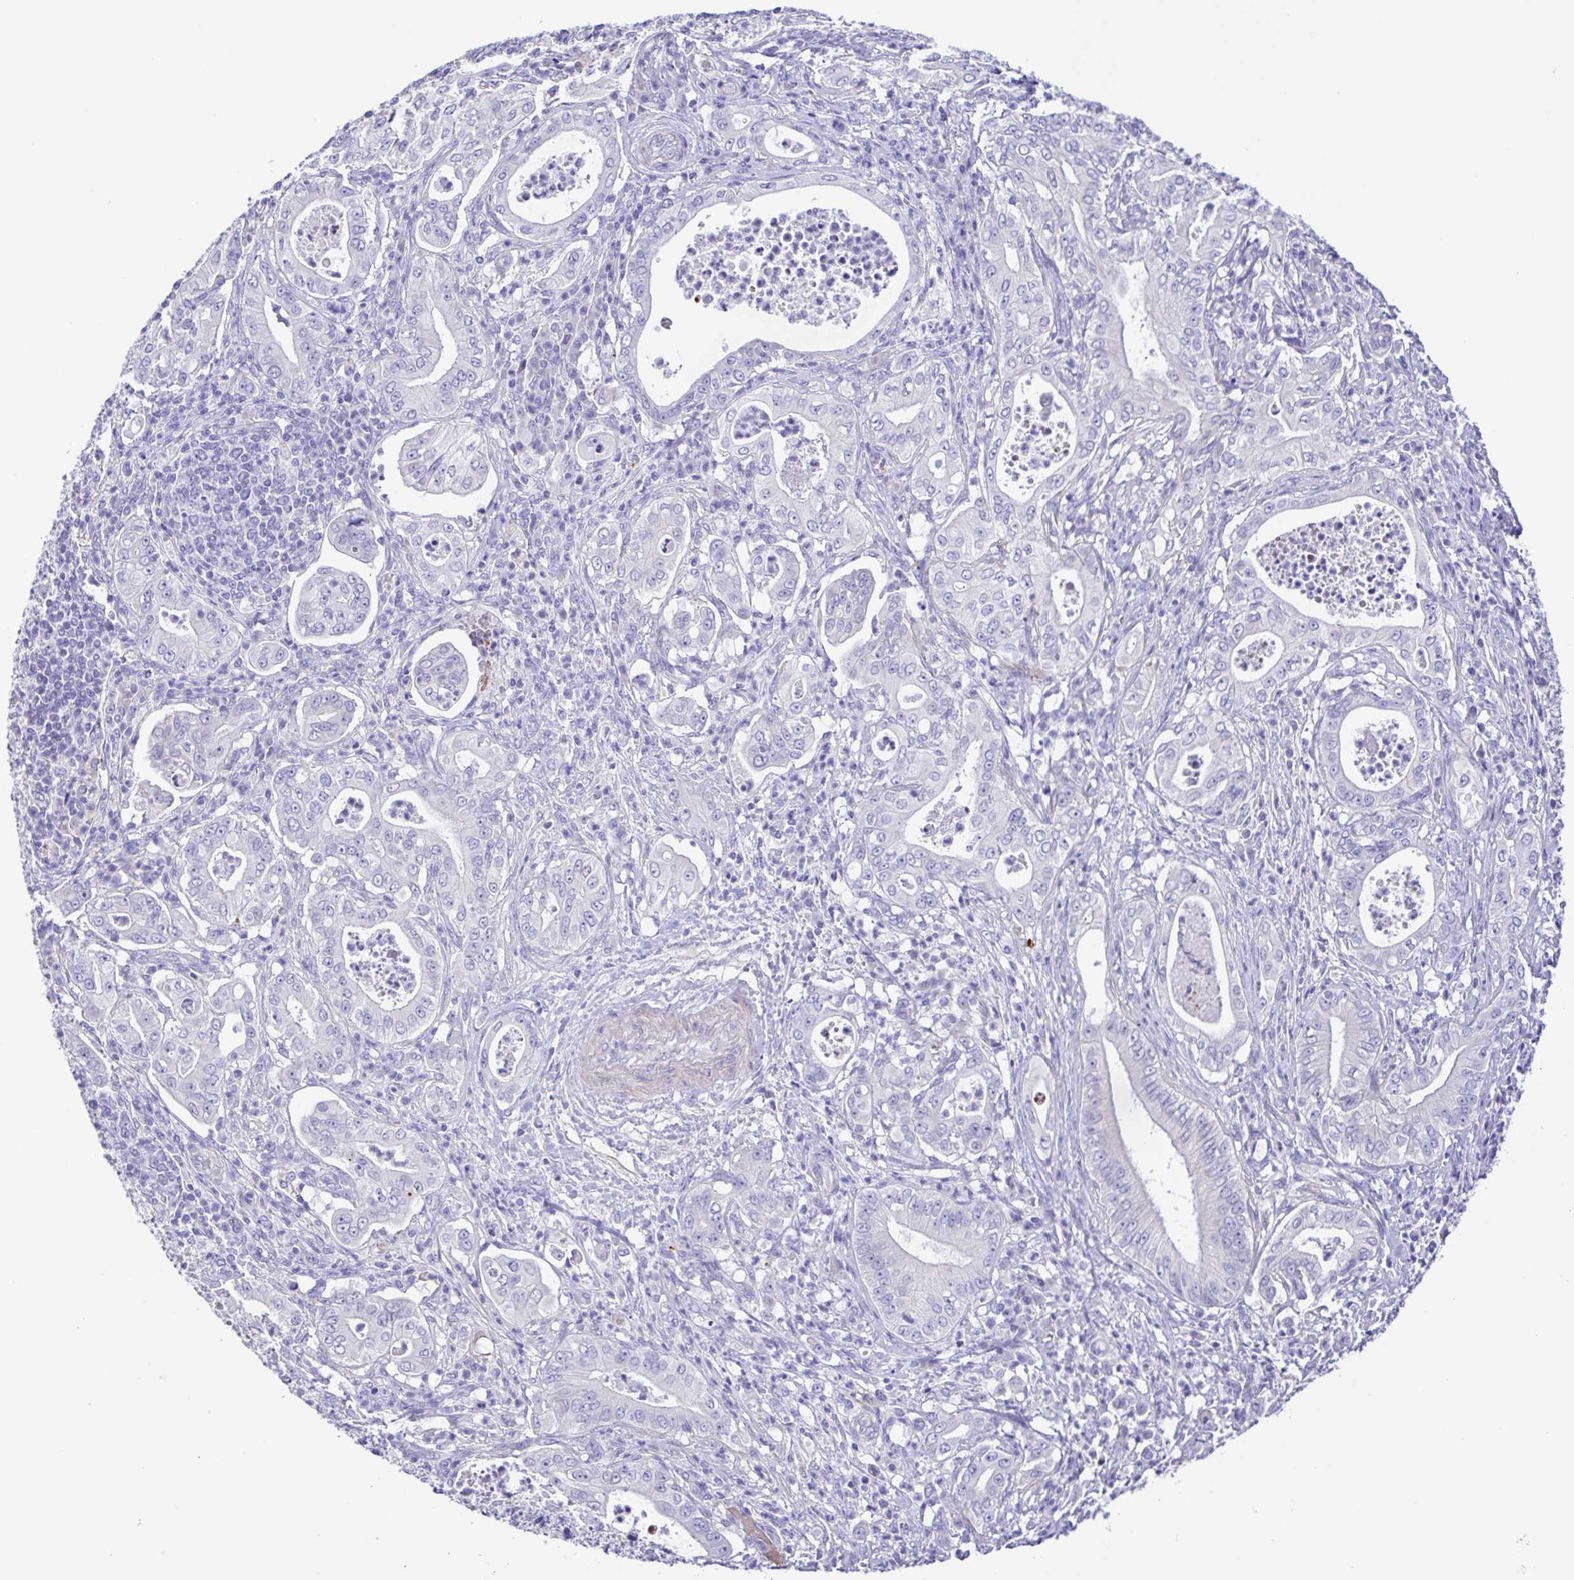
{"staining": {"intensity": "negative", "quantity": "none", "location": "none"}, "tissue": "pancreatic cancer", "cell_type": "Tumor cells", "image_type": "cancer", "snomed": [{"axis": "morphology", "description": "Adenocarcinoma, NOS"}, {"axis": "topography", "description": "Pancreas"}], "caption": "High power microscopy histopathology image of an immunohistochemistry photomicrograph of pancreatic cancer (adenocarcinoma), revealing no significant staining in tumor cells.", "gene": "GABBR2", "patient": {"sex": "male", "age": 71}}